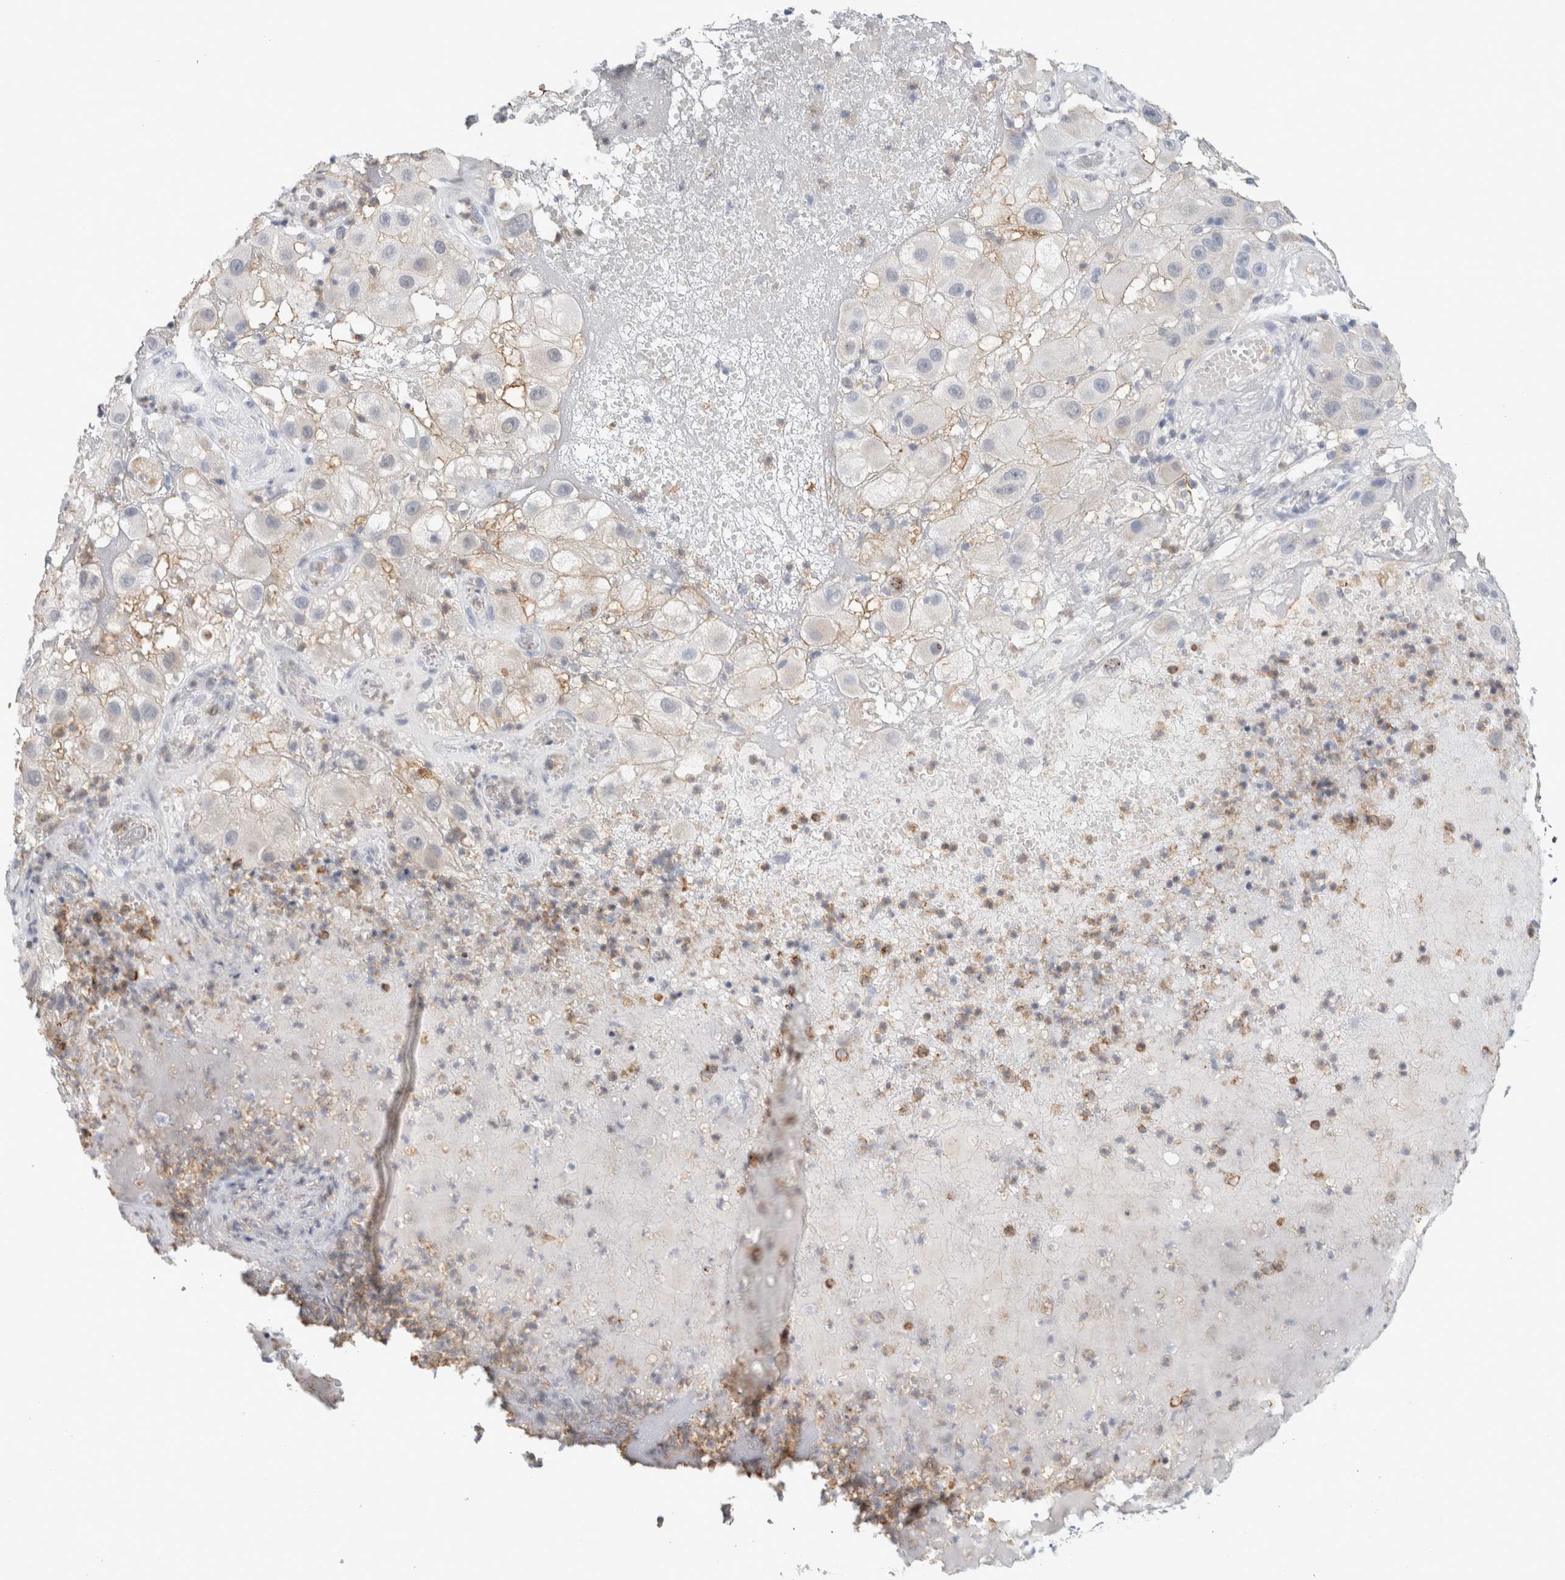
{"staining": {"intensity": "negative", "quantity": "none", "location": "none"}, "tissue": "melanoma", "cell_type": "Tumor cells", "image_type": "cancer", "snomed": [{"axis": "morphology", "description": "Malignant melanoma, NOS"}, {"axis": "topography", "description": "Skin"}], "caption": "A histopathology image of human malignant melanoma is negative for staining in tumor cells.", "gene": "P2RY2", "patient": {"sex": "female", "age": 81}}